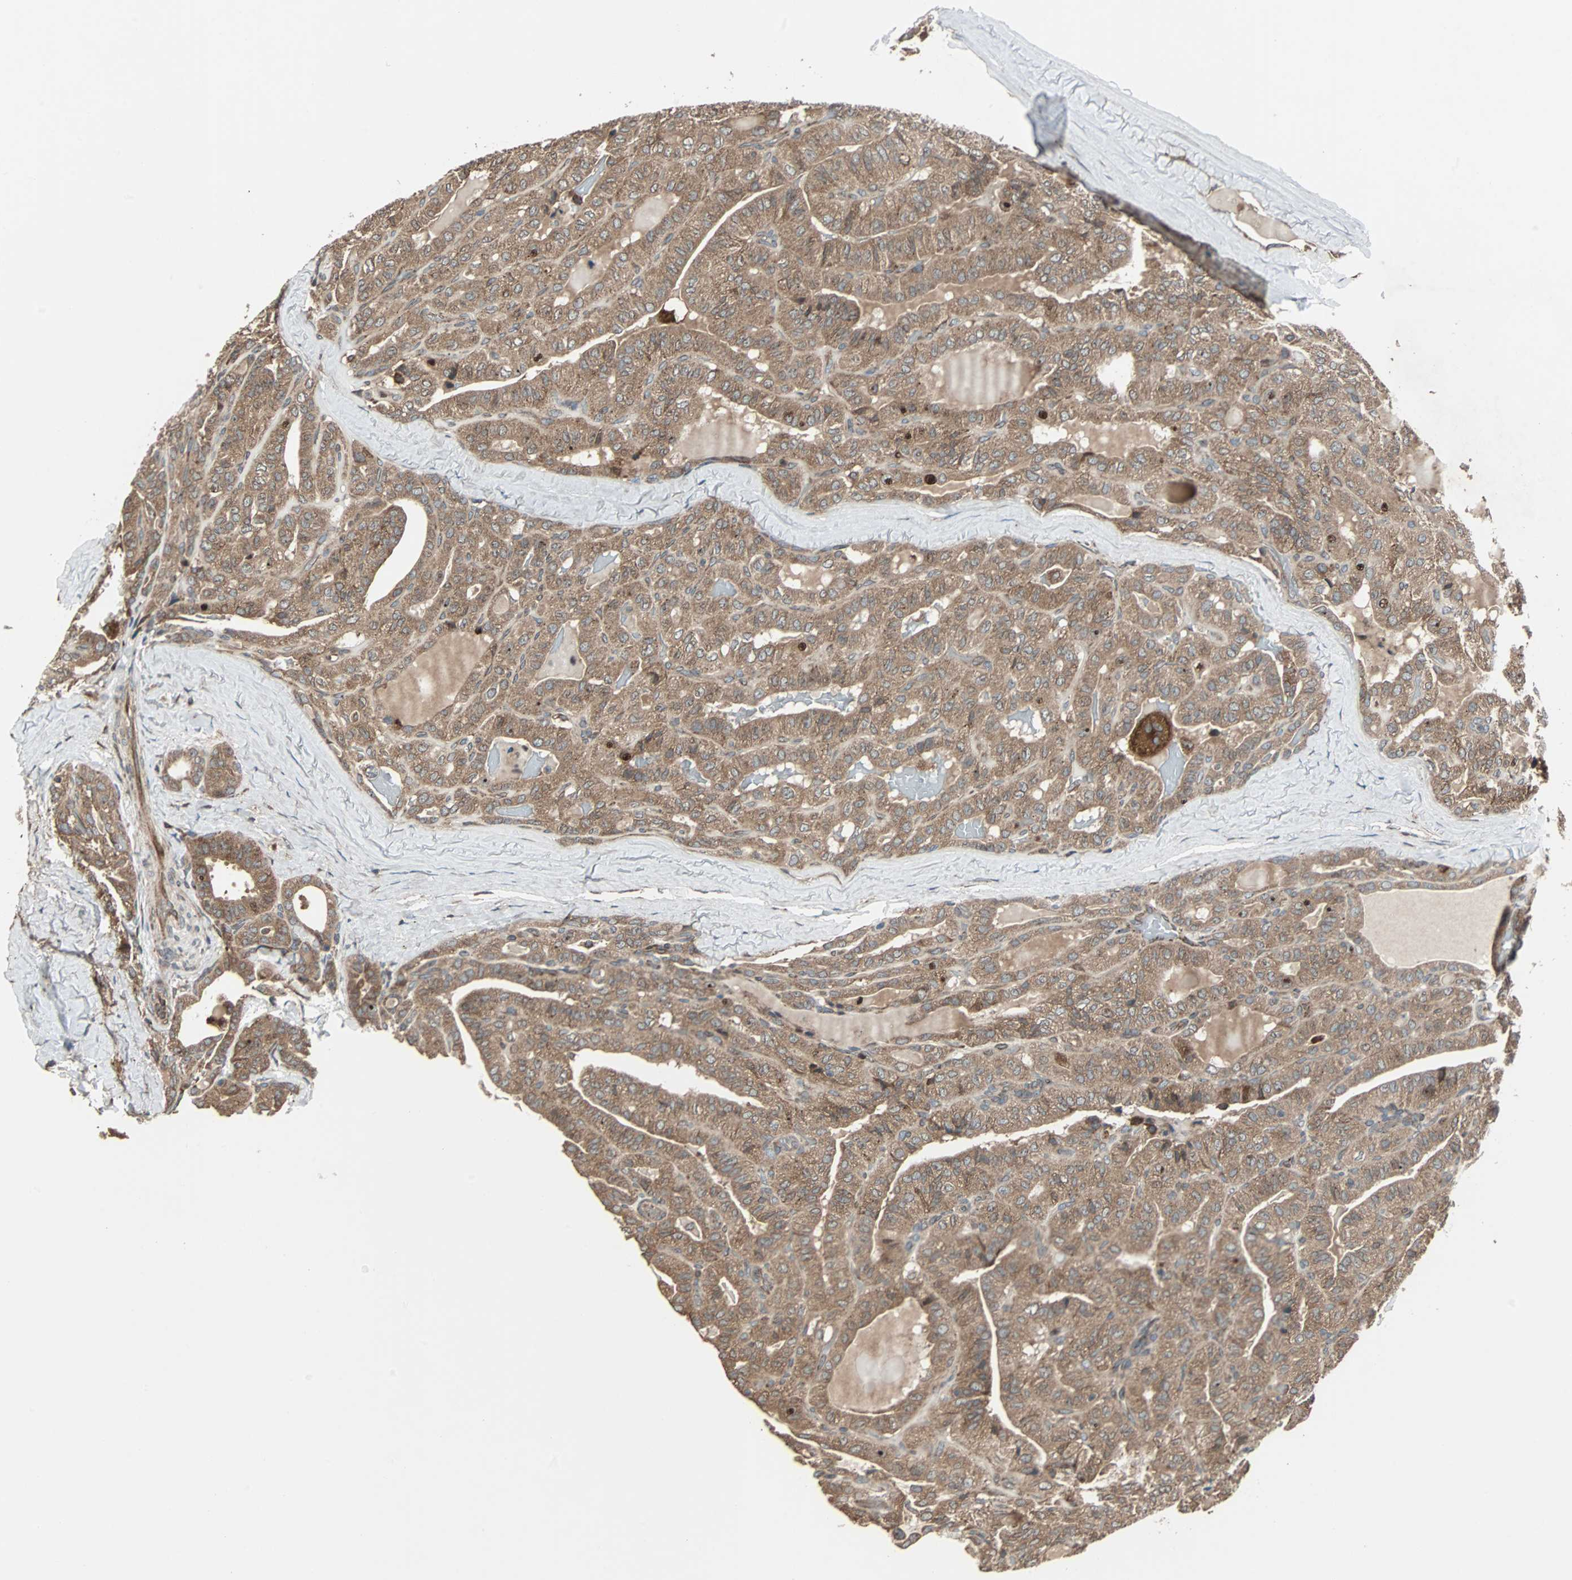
{"staining": {"intensity": "moderate", "quantity": ">75%", "location": "cytoplasmic/membranous"}, "tissue": "thyroid cancer", "cell_type": "Tumor cells", "image_type": "cancer", "snomed": [{"axis": "morphology", "description": "Papillary adenocarcinoma, NOS"}, {"axis": "topography", "description": "Thyroid gland"}], "caption": "Immunohistochemistry (DAB (3,3'-diaminobenzidine)) staining of papillary adenocarcinoma (thyroid) demonstrates moderate cytoplasmic/membranous protein staining in approximately >75% of tumor cells.", "gene": "RAB7A", "patient": {"sex": "male", "age": 77}}